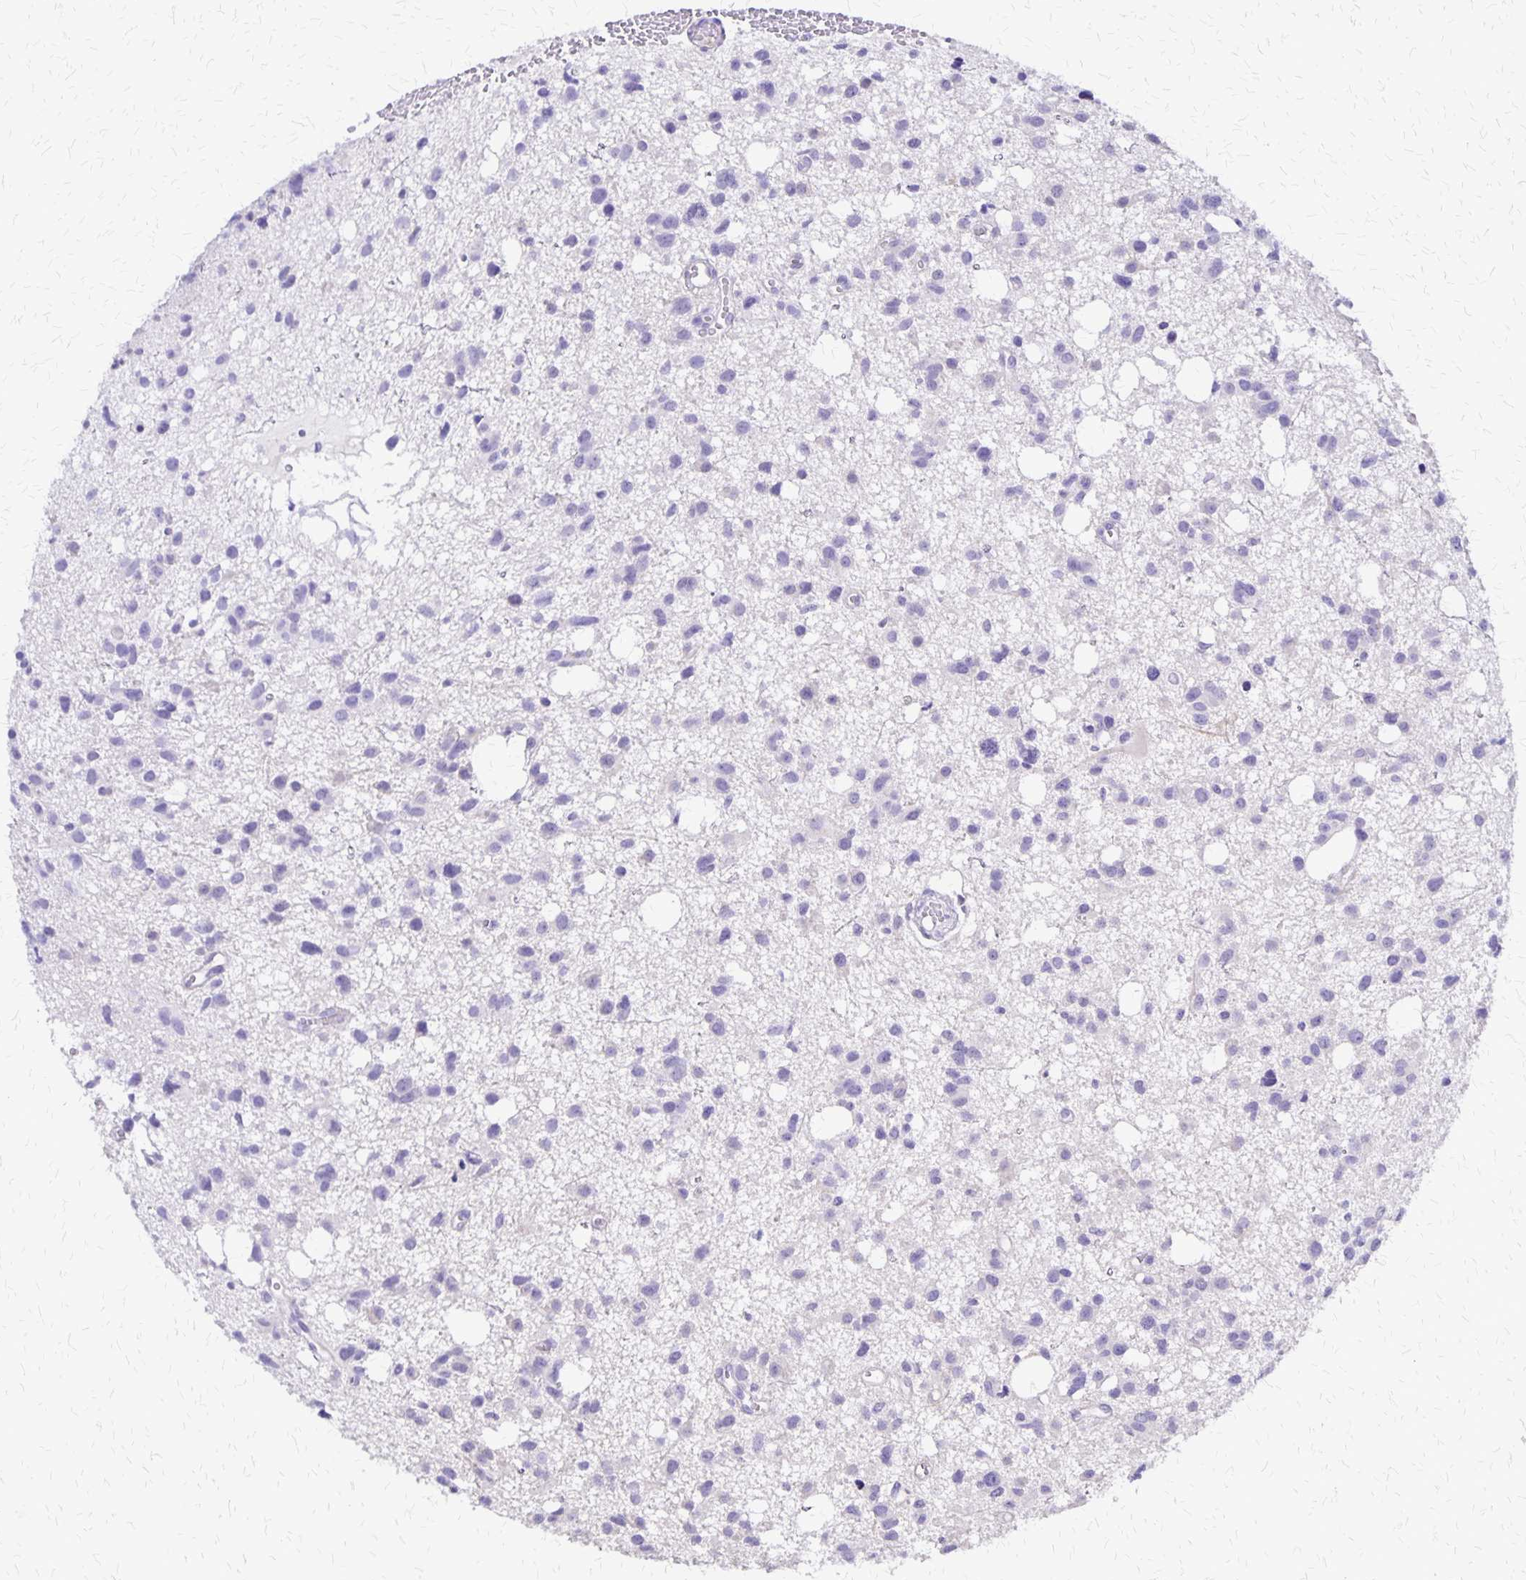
{"staining": {"intensity": "negative", "quantity": "none", "location": "none"}, "tissue": "glioma", "cell_type": "Tumor cells", "image_type": "cancer", "snomed": [{"axis": "morphology", "description": "Glioma, malignant, High grade"}, {"axis": "topography", "description": "Brain"}], "caption": "High power microscopy micrograph of an immunohistochemistry (IHC) photomicrograph of malignant glioma (high-grade), revealing no significant positivity in tumor cells.", "gene": "SI", "patient": {"sex": "male", "age": 23}}